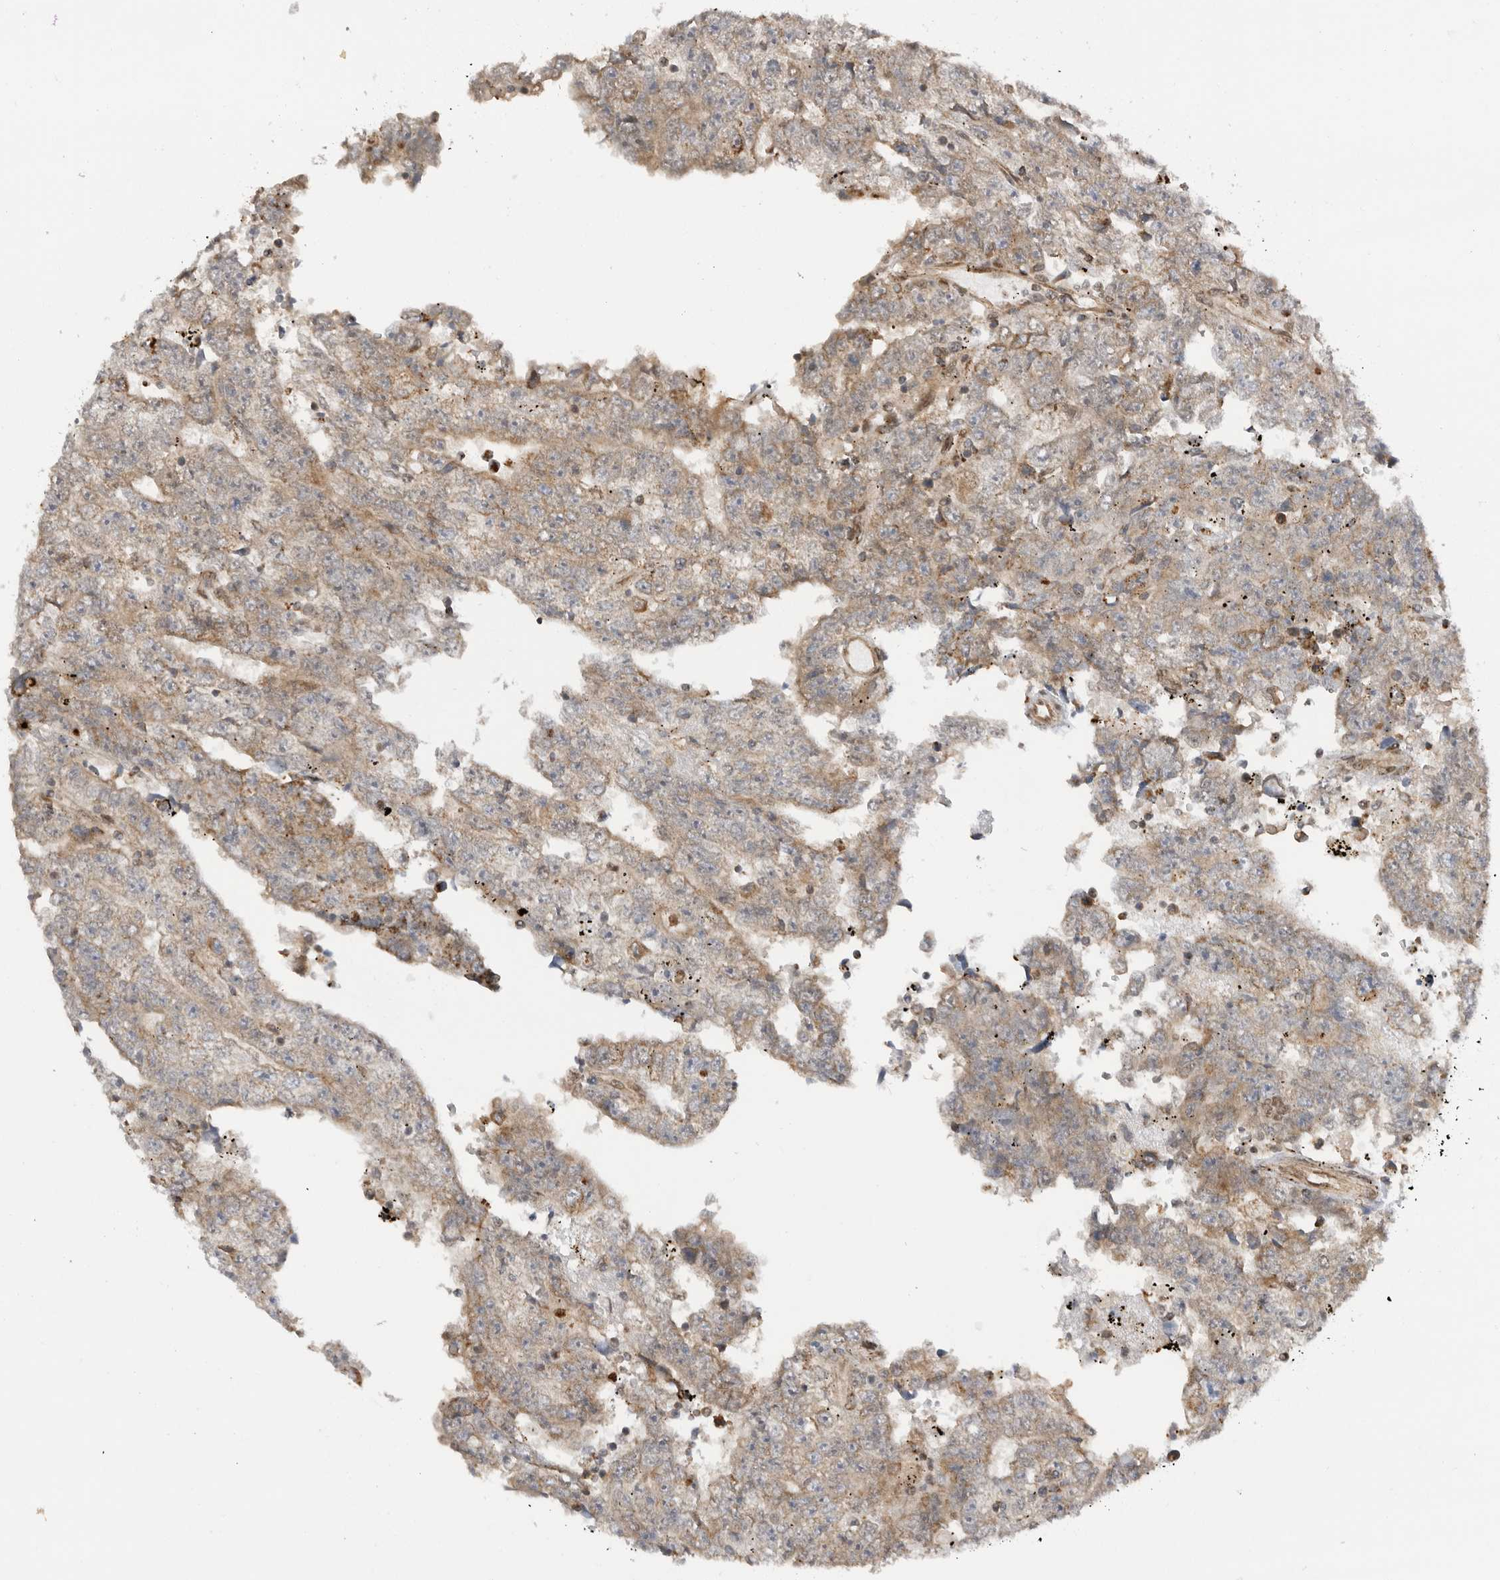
{"staining": {"intensity": "weak", "quantity": "25%-75%", "location": "cytoplasmic/membranous"}, "tissue": "testis cancer", "cell_type": "Tumor cells", "image_type": "cancer", "snomed": [{"axis": "morphology", "description": "Carcinoma, Embryonal, NOS"}, {"axis": "topography", "description": "Testis"}], "caption": "Immunohistochemical staining of human testis cancer (embryonal carcinoma) reveals low levels of weak cytoplasmic/membranous protein positivity in approximately 25%-75% of tumor cells.", "gene": "DCAF8", "patient": {"sex": "male", "age": 25}}